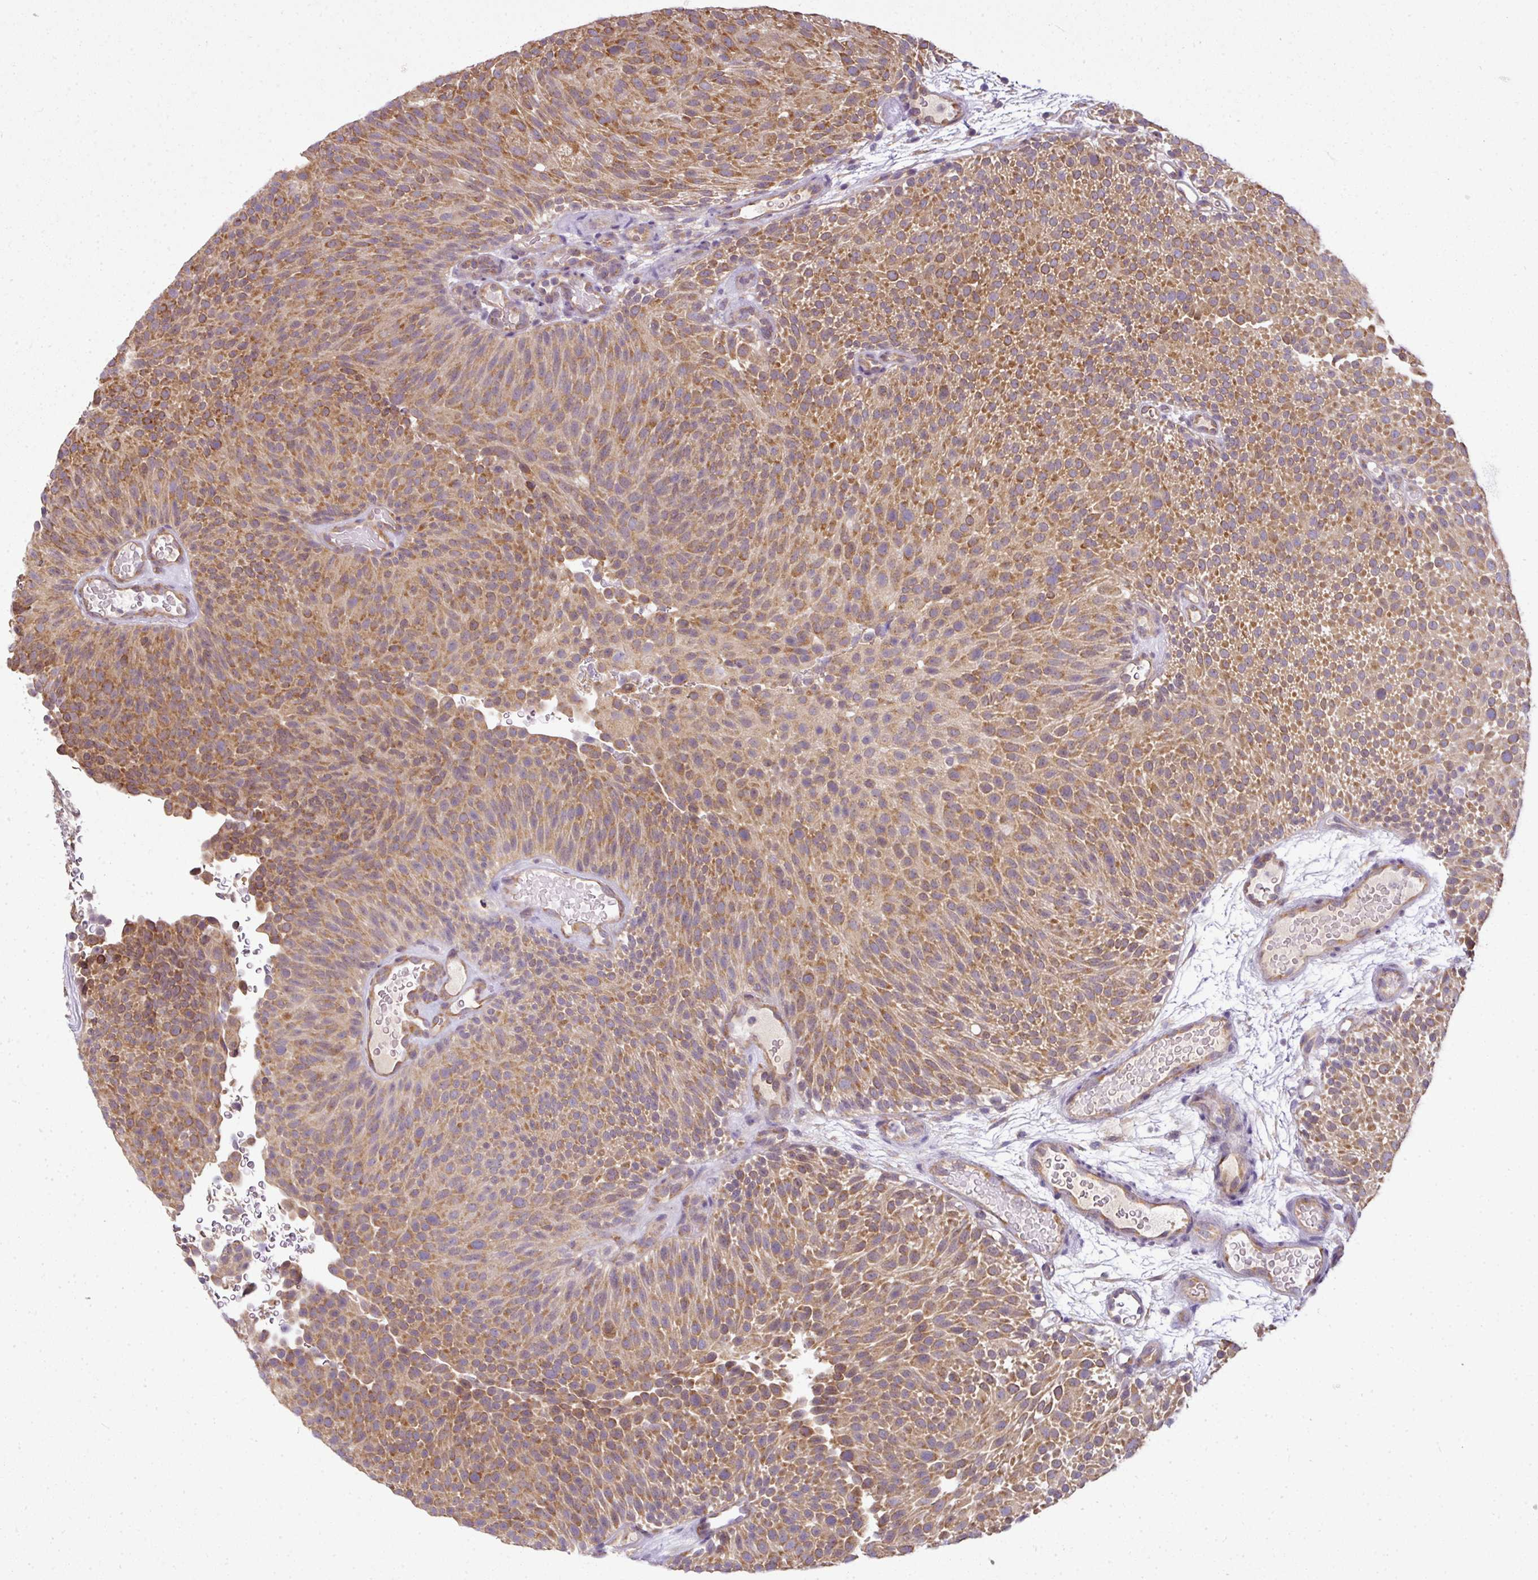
{"staining": {"intensity": "moderate", "quantity": ">75%", "location": "cytoplasmic/membranous"}, "tissue": "urothelial cancer", "cell_type": "Tumor cells", "image_type": "cancer", "snomed": [{"axis": "morphology", "description": "Urothelial carcinoma, Low grade"}, {"axis": "topography", "description": "Urinary bladder"}], "caption": "This histopathology image reveals immunohistochemistry (IHC) staining of urothelial cancer, with medium moderate cytoplasmic/membranous expression in about >75% of tumor cells.", "gene": "RBM4B", "patient": {"sex": "male", "age": 78}}